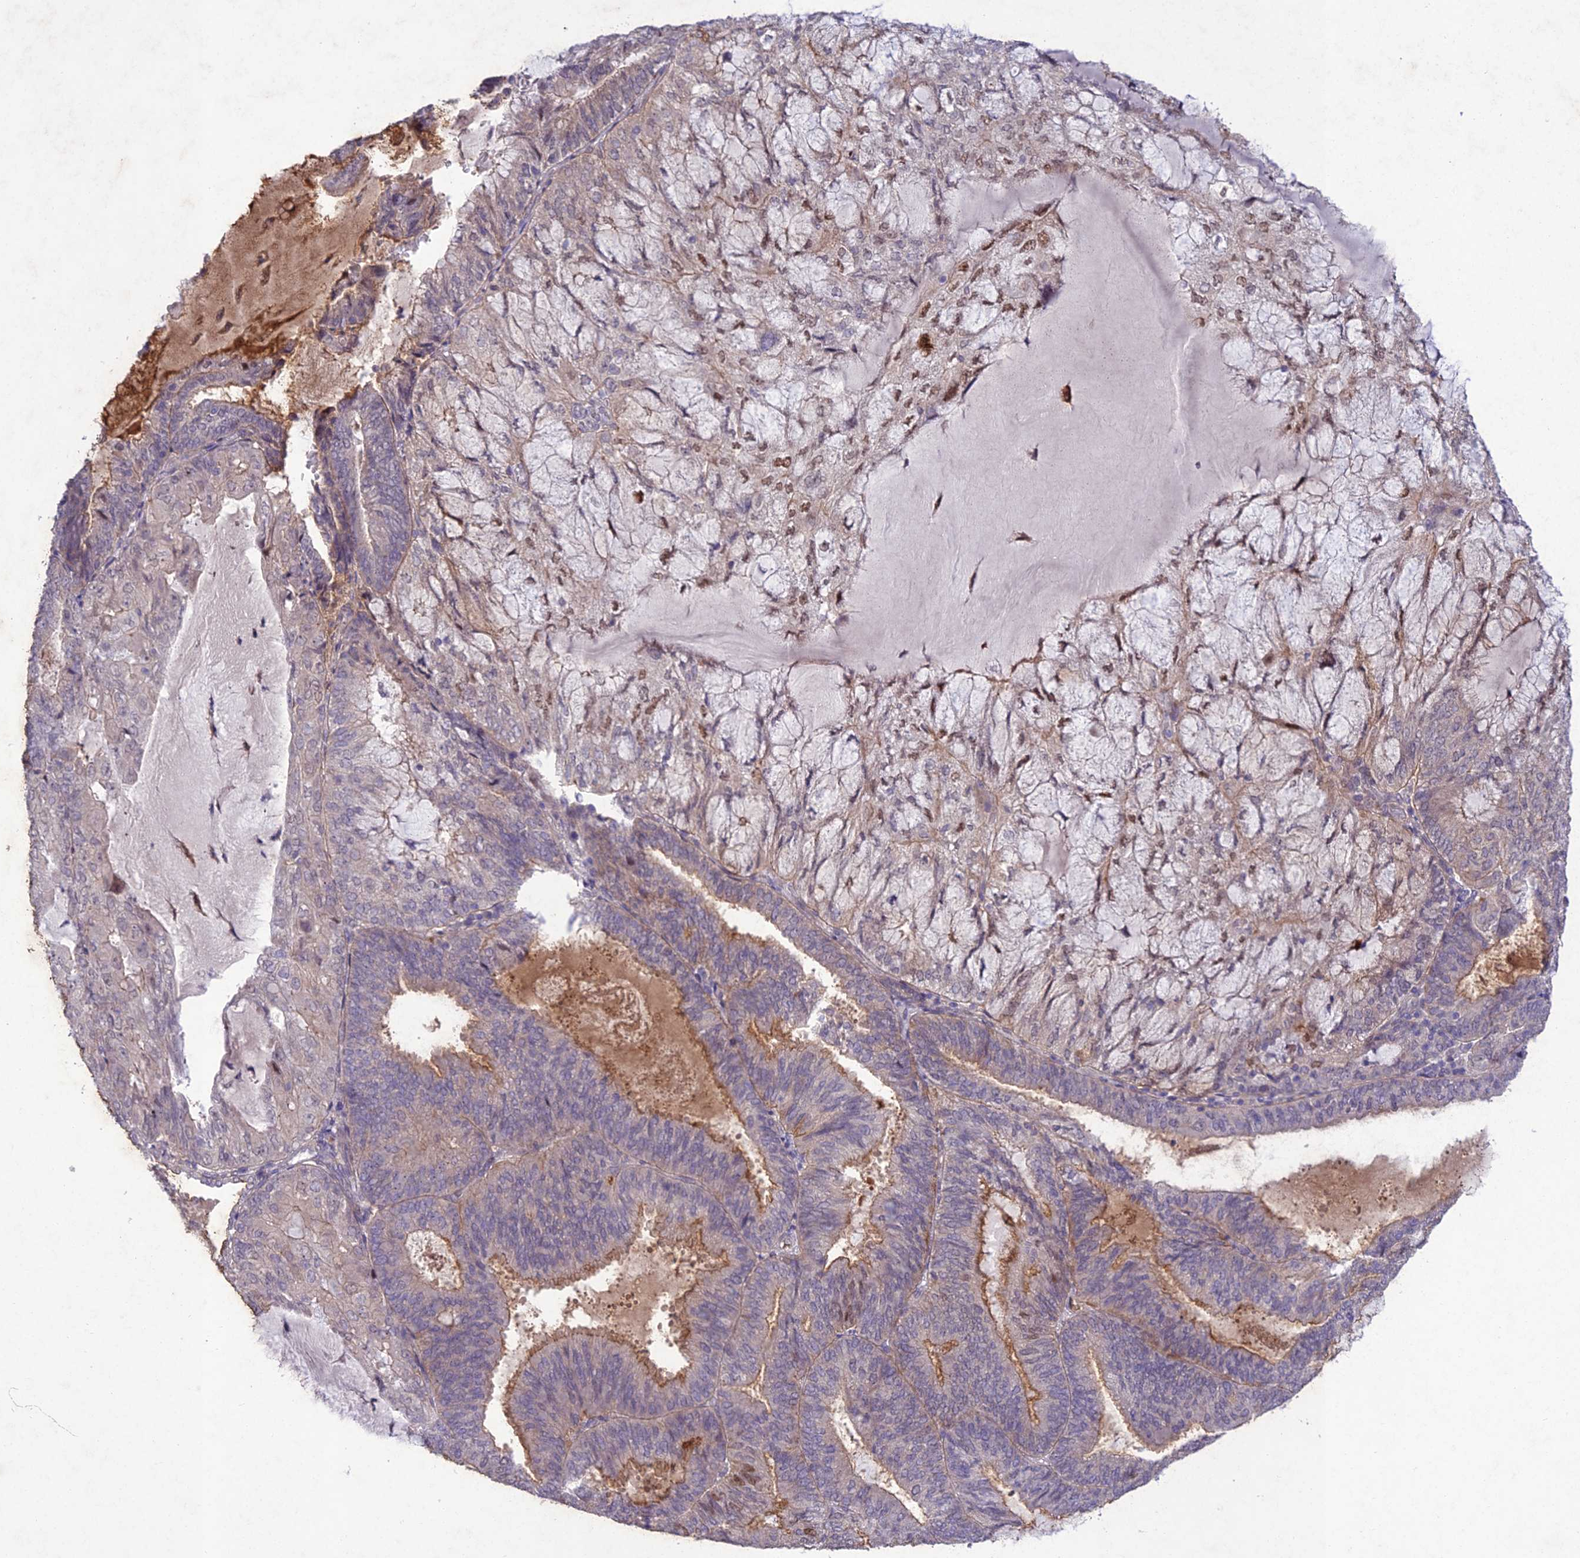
{"staining": {"intensity": "moderate", "quantity": "<25%", "location": "cytoplasmic/membranous"}, "tissue": "endometrial cancer", "cell_type": "Tumor cells", "image_type": "cancer", "snomed": [{"axis": "morphology", "description": "Adenocarcinoma, NOS"}, {"axis": "topography", "description": "Endometrium"}], "caption": "DAB (3,3'-diaminobenzidine) immunohistochemical staining of endometrial adenocarcinoma reveals moderate cytoplasmic/membranous protein staining in about <25% of tumor cells. (brown staining indicates protein expression, while blue staining denotes nuclei).", "gene": "ANKRD52", "patient": {"sex": "female", "age": 81}}